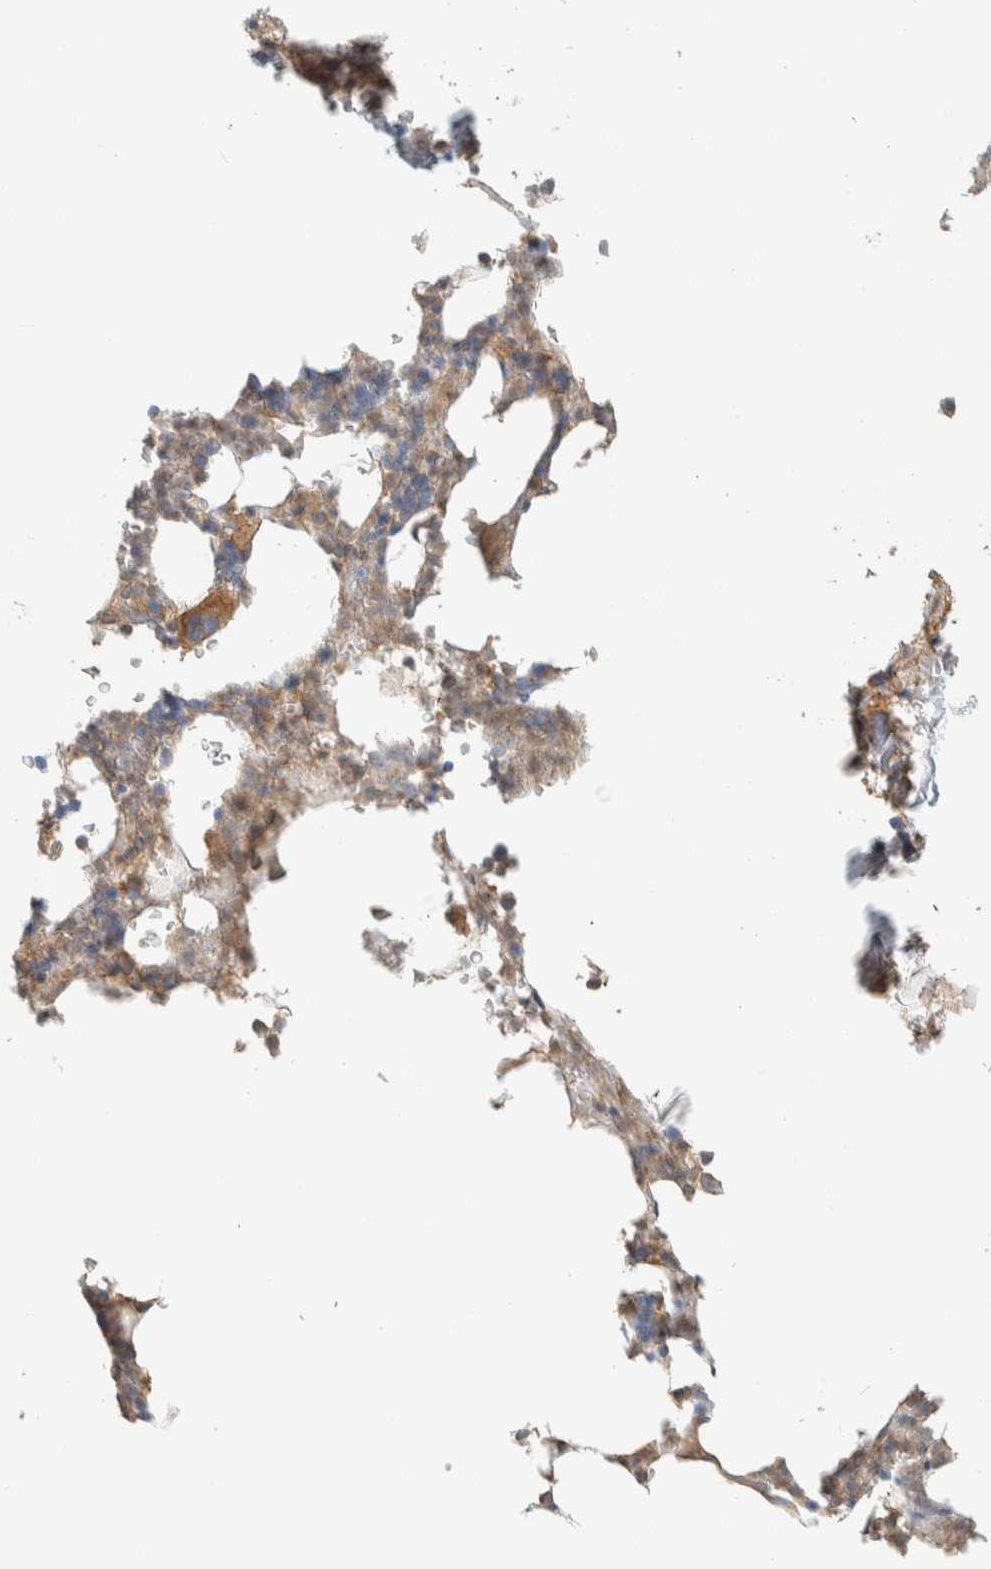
{"staining": {"intensity": "moderate", "quantity": "25%-75%", "location": "cytoplasmic/membranous"}, "tissue": "bone marrow", "cell_type": "Hematopoietic cells", "image_type": "normal", "snomed": [{"axis": "morphology", "description": "Normal tissue, NOS"}, {"axis": "topography", "description": "Bone marrow"}], "caption": "IHC histopathology image of benign bone marrow: human bone marrow stained using IHC shows medium levels of moderate protein expression localized specifically in the cytoplasmic/membranous of hematopoietic cells, appearing as a cytoplasmic/membranous brown color.", "gene": "PDE7B", "patient": {"sex": "female", "age": 81}}